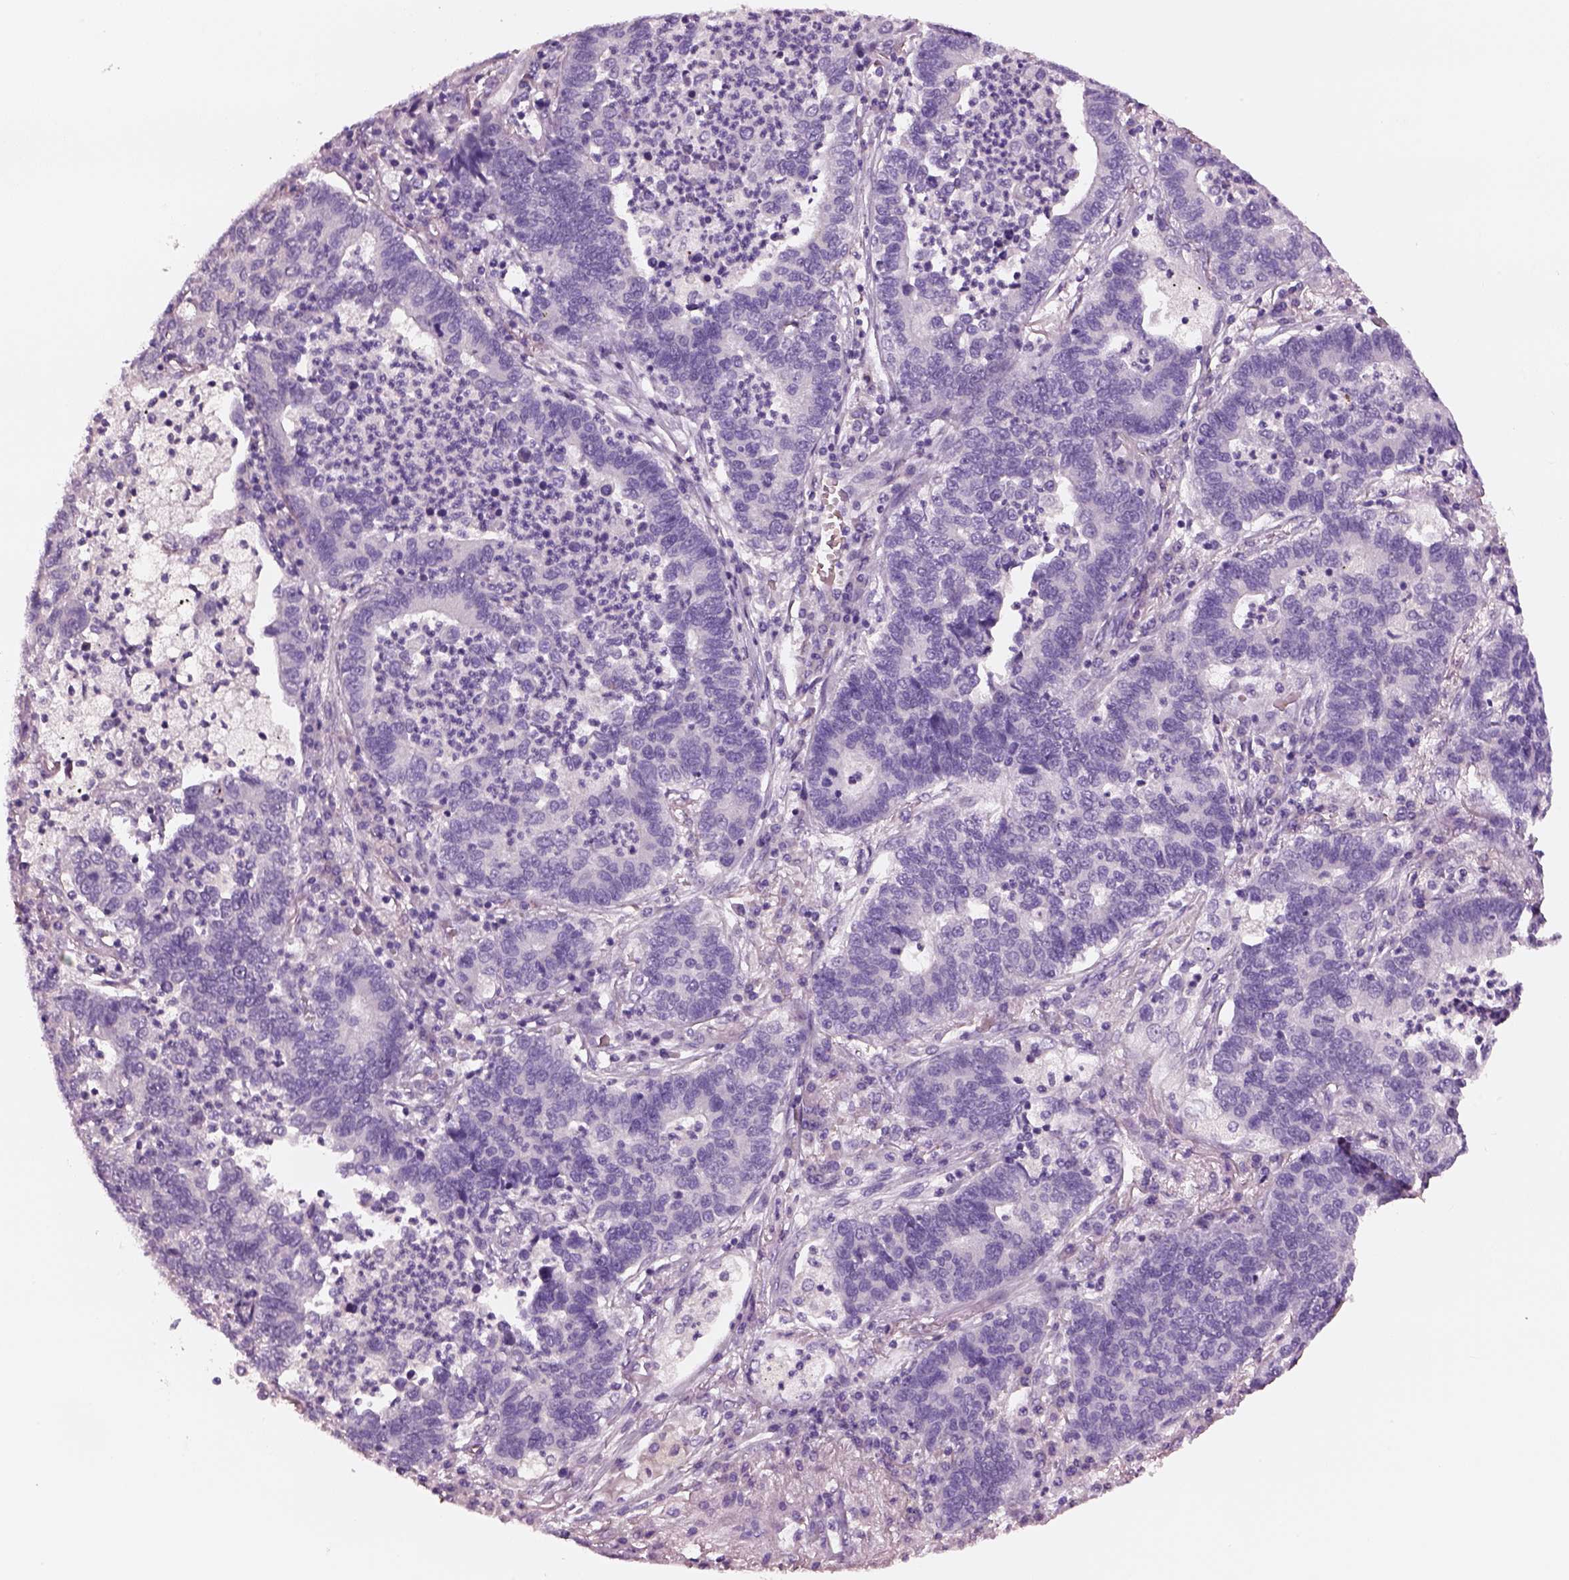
{"staining": {"intensity": "negative", "quantity": "none", "location": "none"}, "tissue": "lung cancer", "cell_type": "Tumor cells", "image_type": "cancer", "snomed": [{"axis": "morphology", "description": "Adenocarcinoma, NOS"}, {"axis": "topography", "description": "Lung"}], "caption": "Immunohistochemistry (IHC) of human adenocarcinoma (lung) exhibits no expression in tumor cells. The staining is performed using DAB brown chromogen with nuclei counter-stained in using hematoxylin.", "gene": "ELSPBP1", "patient": {"sex": "female", "age": 57}}